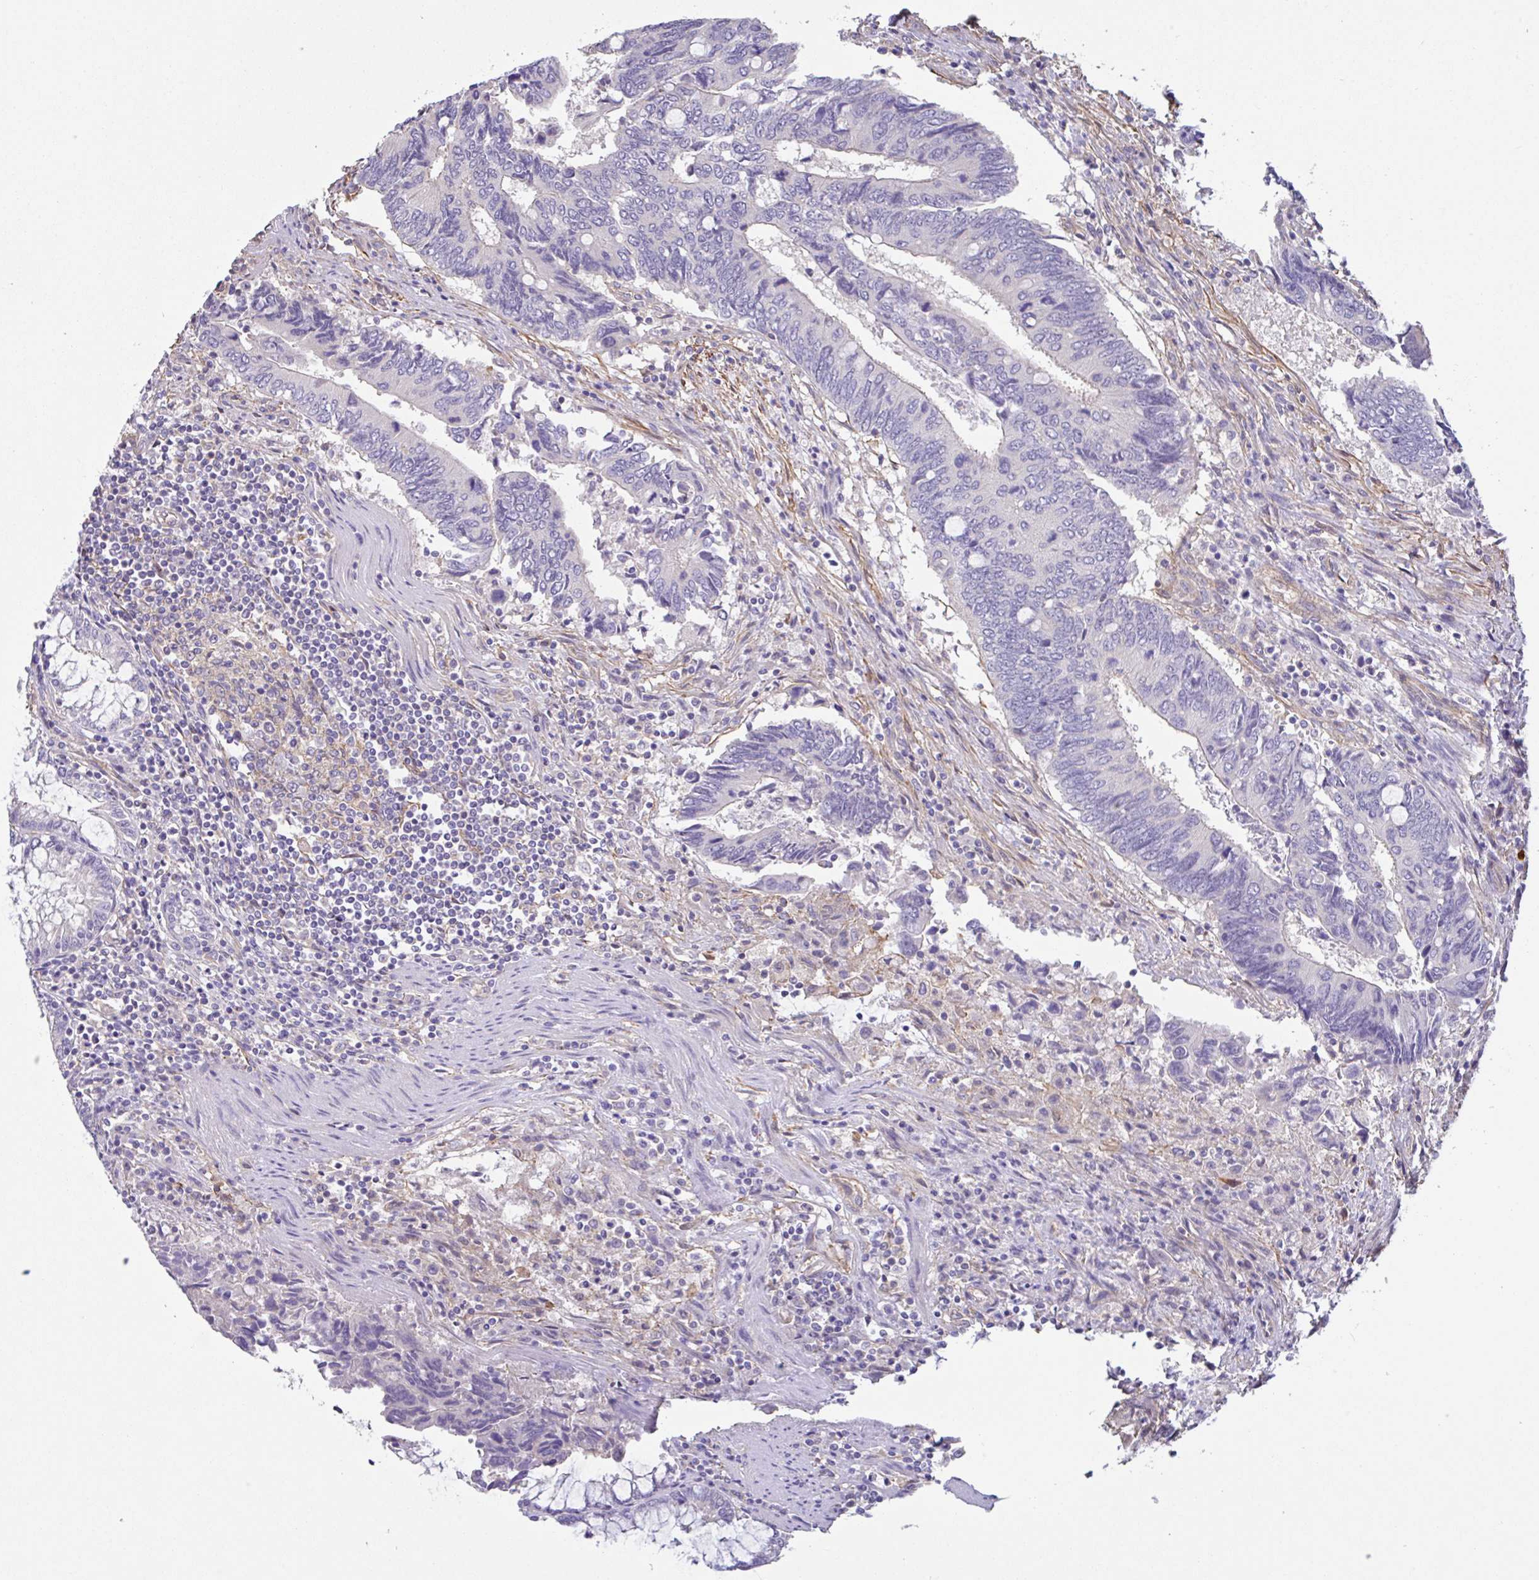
{"staining": {"intensity": "negative", "quantity": "none", "location": "none"}, "tissue": "colorectal cancer", "cell_type": "Tumor cells", "image_type": "cancer", "snomed": [{"axis": "morphology", "description": "Adenocarcinoma, NOS"}, {"axis": "topography", "description": "Colon"}], "caption": "The histopathology image reveals no significant staining in tumor cells of colorectal cancer.", "gene": "PLCD4", "patient": {"sex": "male", "age": 87}}